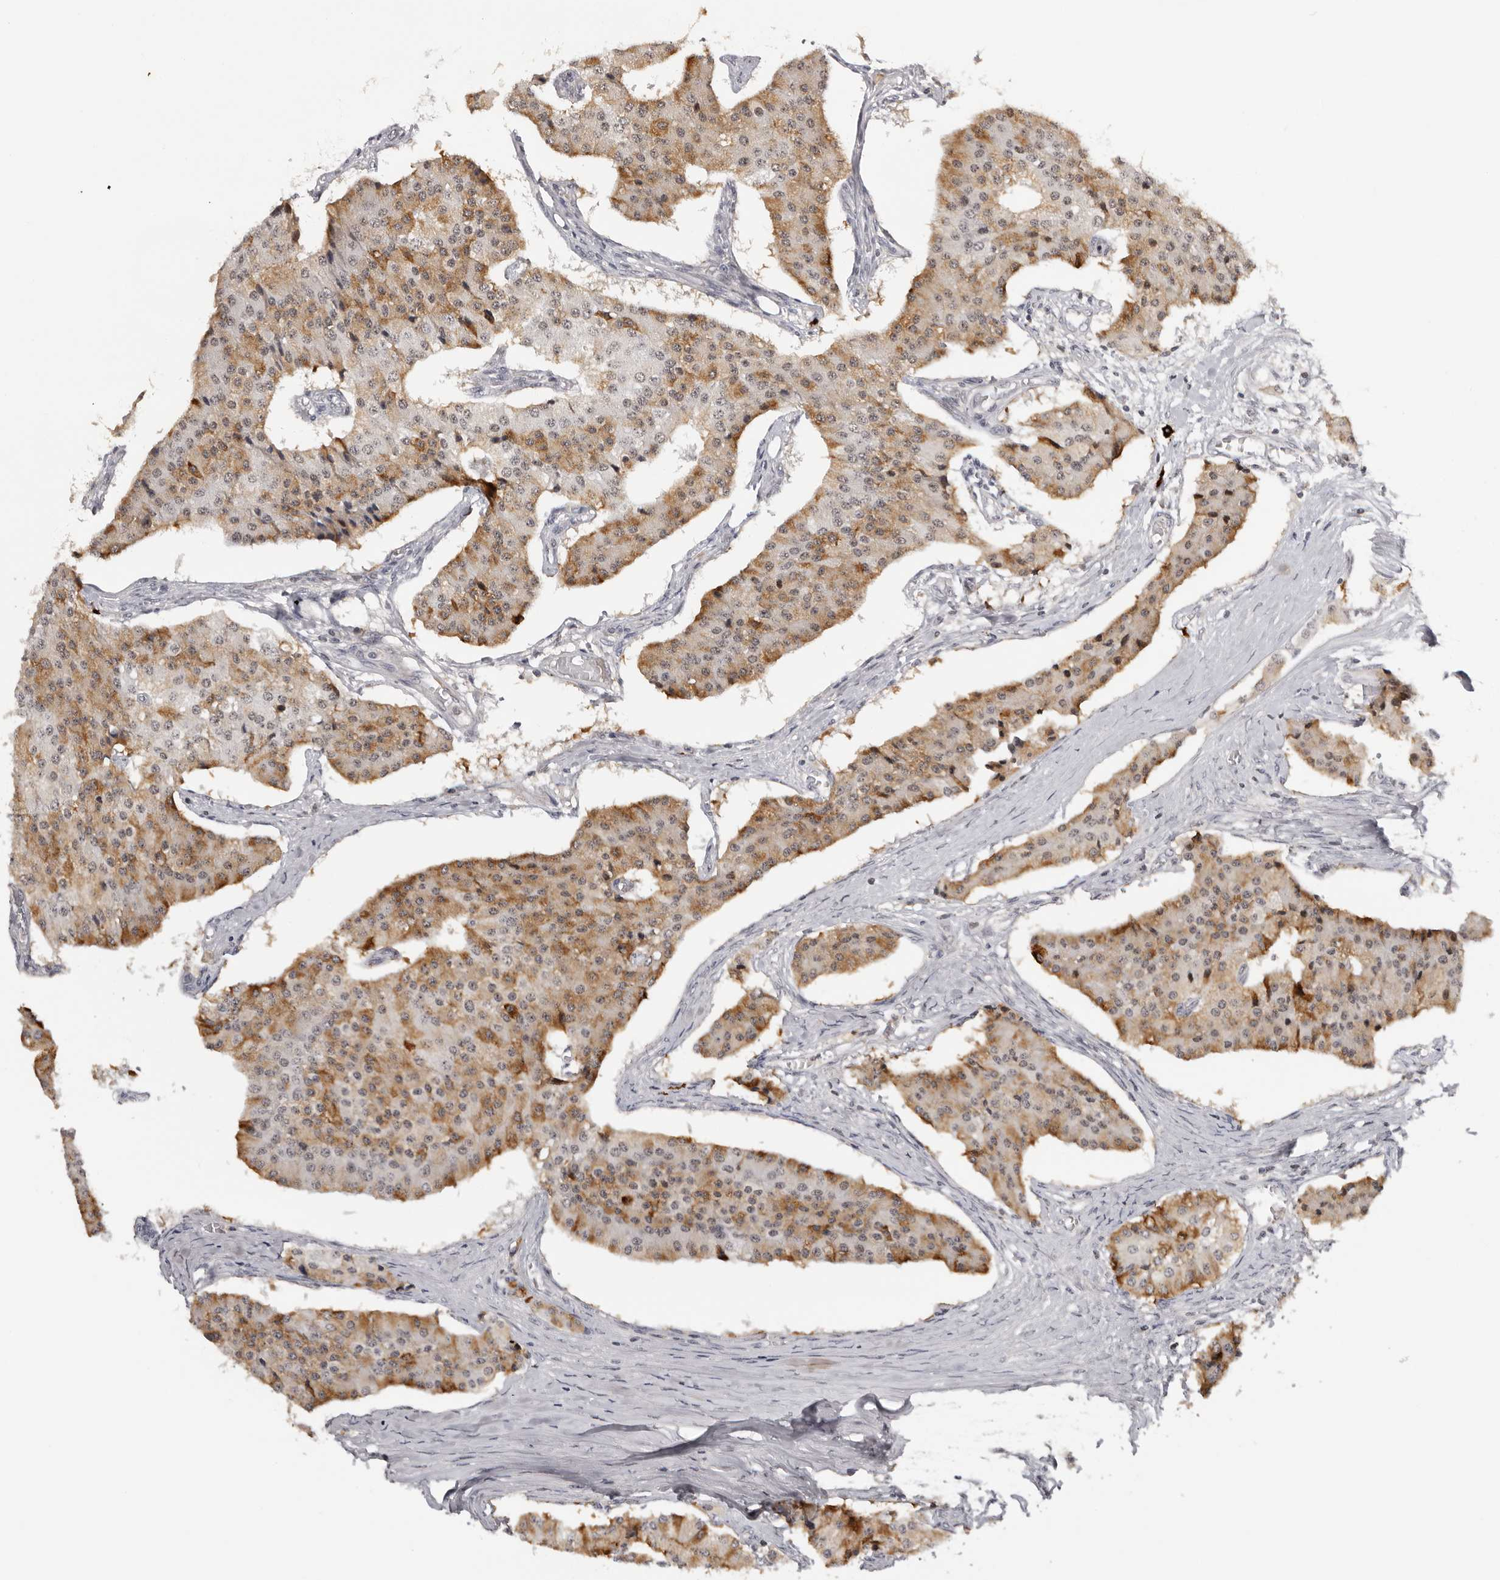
{"staining": {"intensity": "moderate", "quantity": "25%-75%", "location": "cytoplasmic/membranous"}, "tissue": "carcinoid", "cell_type": "Tumor cells", "image_type": "cancer", "snomed": [{"axis": "morphology", "description": "Carcinoid, malignant, NOS"}, {"axis": "topography", "description": "Colon"}], "caption": "About 25%-75% of tumor cells in carcinoid (malignant) display moderate cytoplasmic/membranous protein expression as visualized by brown immunohistochemical staining.", "gene": "KIF2B", "patient": {"sex": "female", "age": 52}}